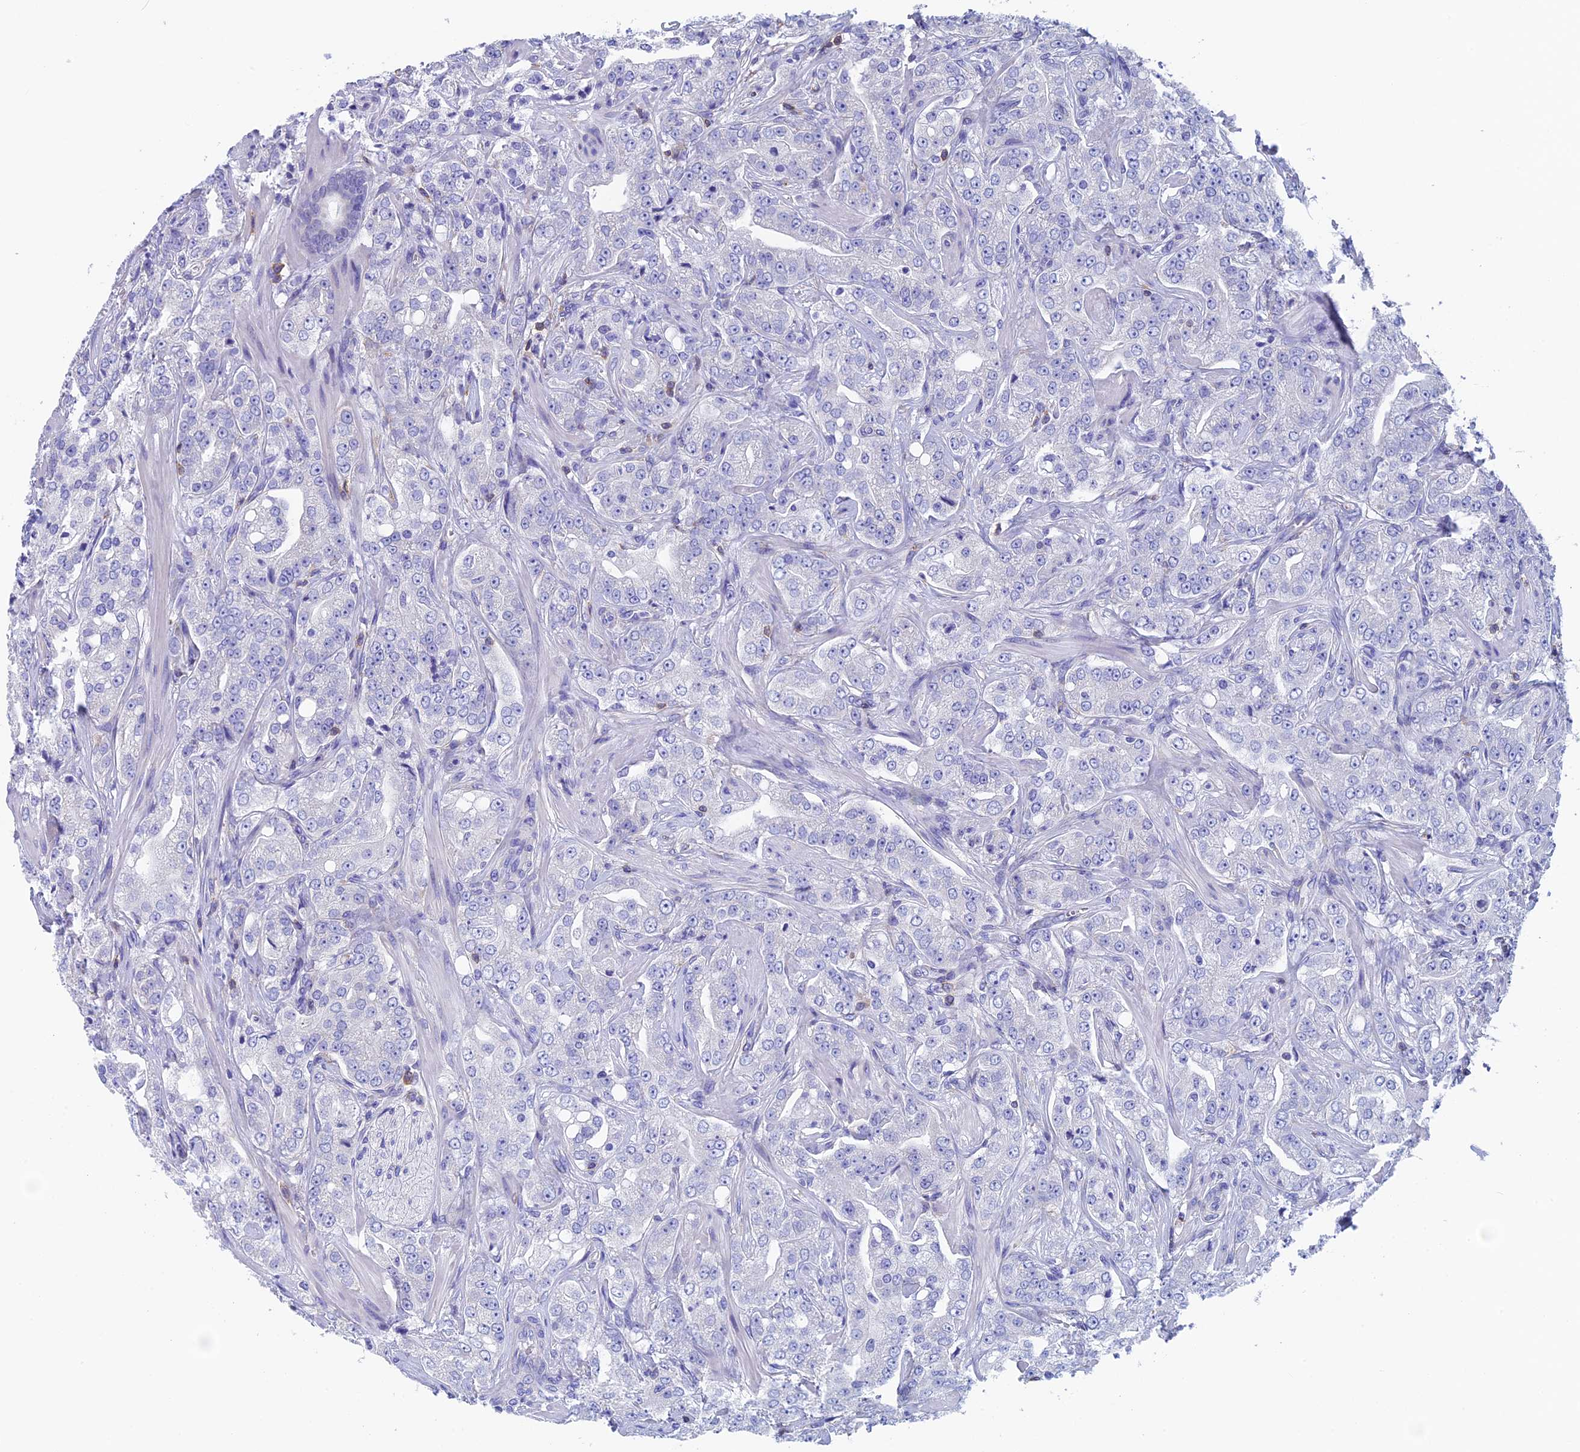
{"staining": {"intensity": "negative", "quantity": "none", "location": "none"}, "tissue": "prostate cancer", "cell_type": "Tumor cells", "image_type": "cancer", "snomed": [{"axis": "morphology", "description": "Adenocarcinoma, Low grade"}, {"axis": "topography", "description": "Prostate"}], "caption": "Immunohistochemistry (IHC) image of prostate cancer stained for a protein (brown), which displays no positivity in tumor cells.", "gene": "SEPTIN1", "patient": {"sex": "male", "age": 67}}